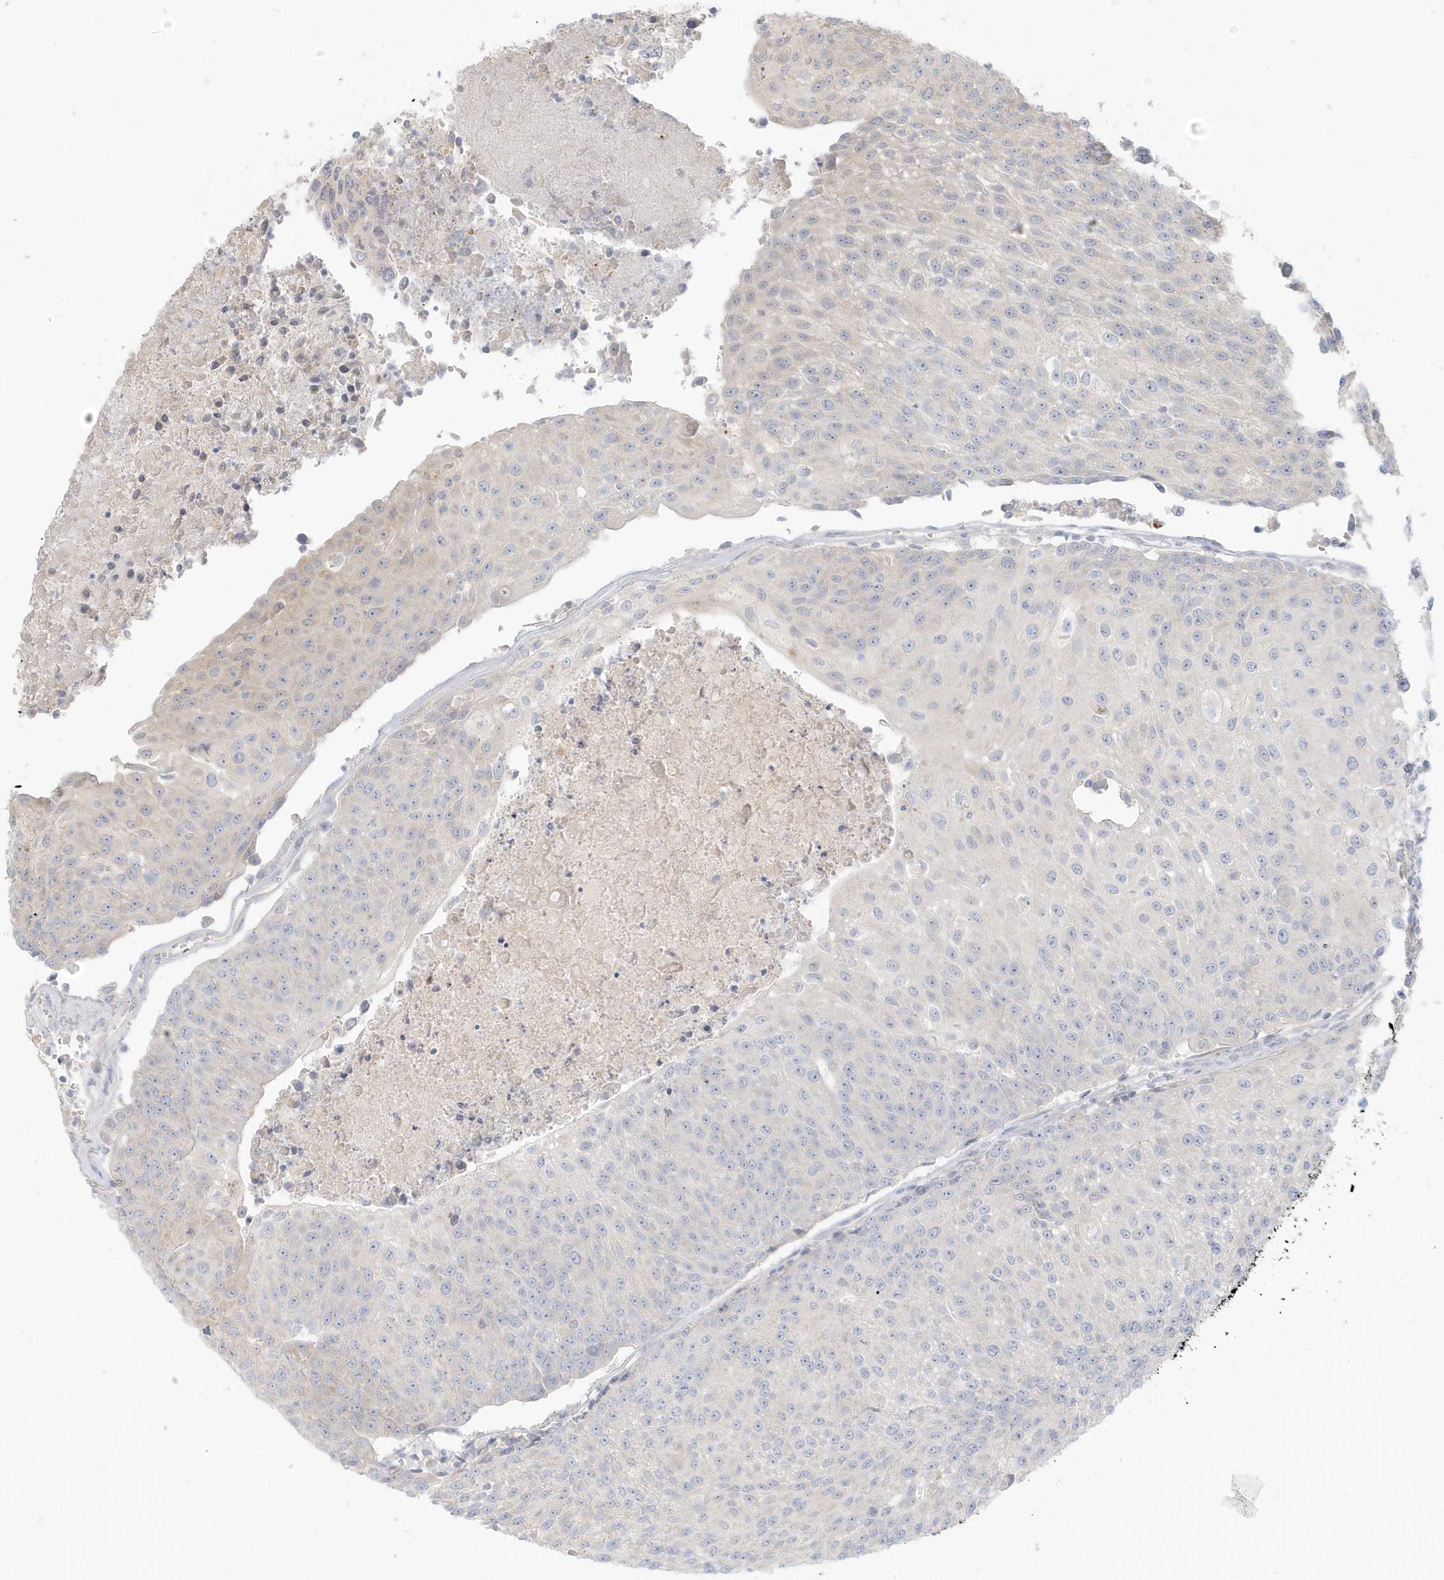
{"staining": {"intensity": "negative", "quantity": "none", "location": "none"}, "tissue": "urothelial cancer", "cell_type": "Tumor cells", "image_type": "cancer", "snomed": [{"axis": "morphology", "description": "Urothelial carcinoma, High grade"}, {"axis": "topography", "description": "Urinary bladder"}], "caption": "Tumor cells are negative for brown protein staining in urothelial cancer.", "gene": "MCOLN1", "patient": {"sex": "female", "age": 85}}